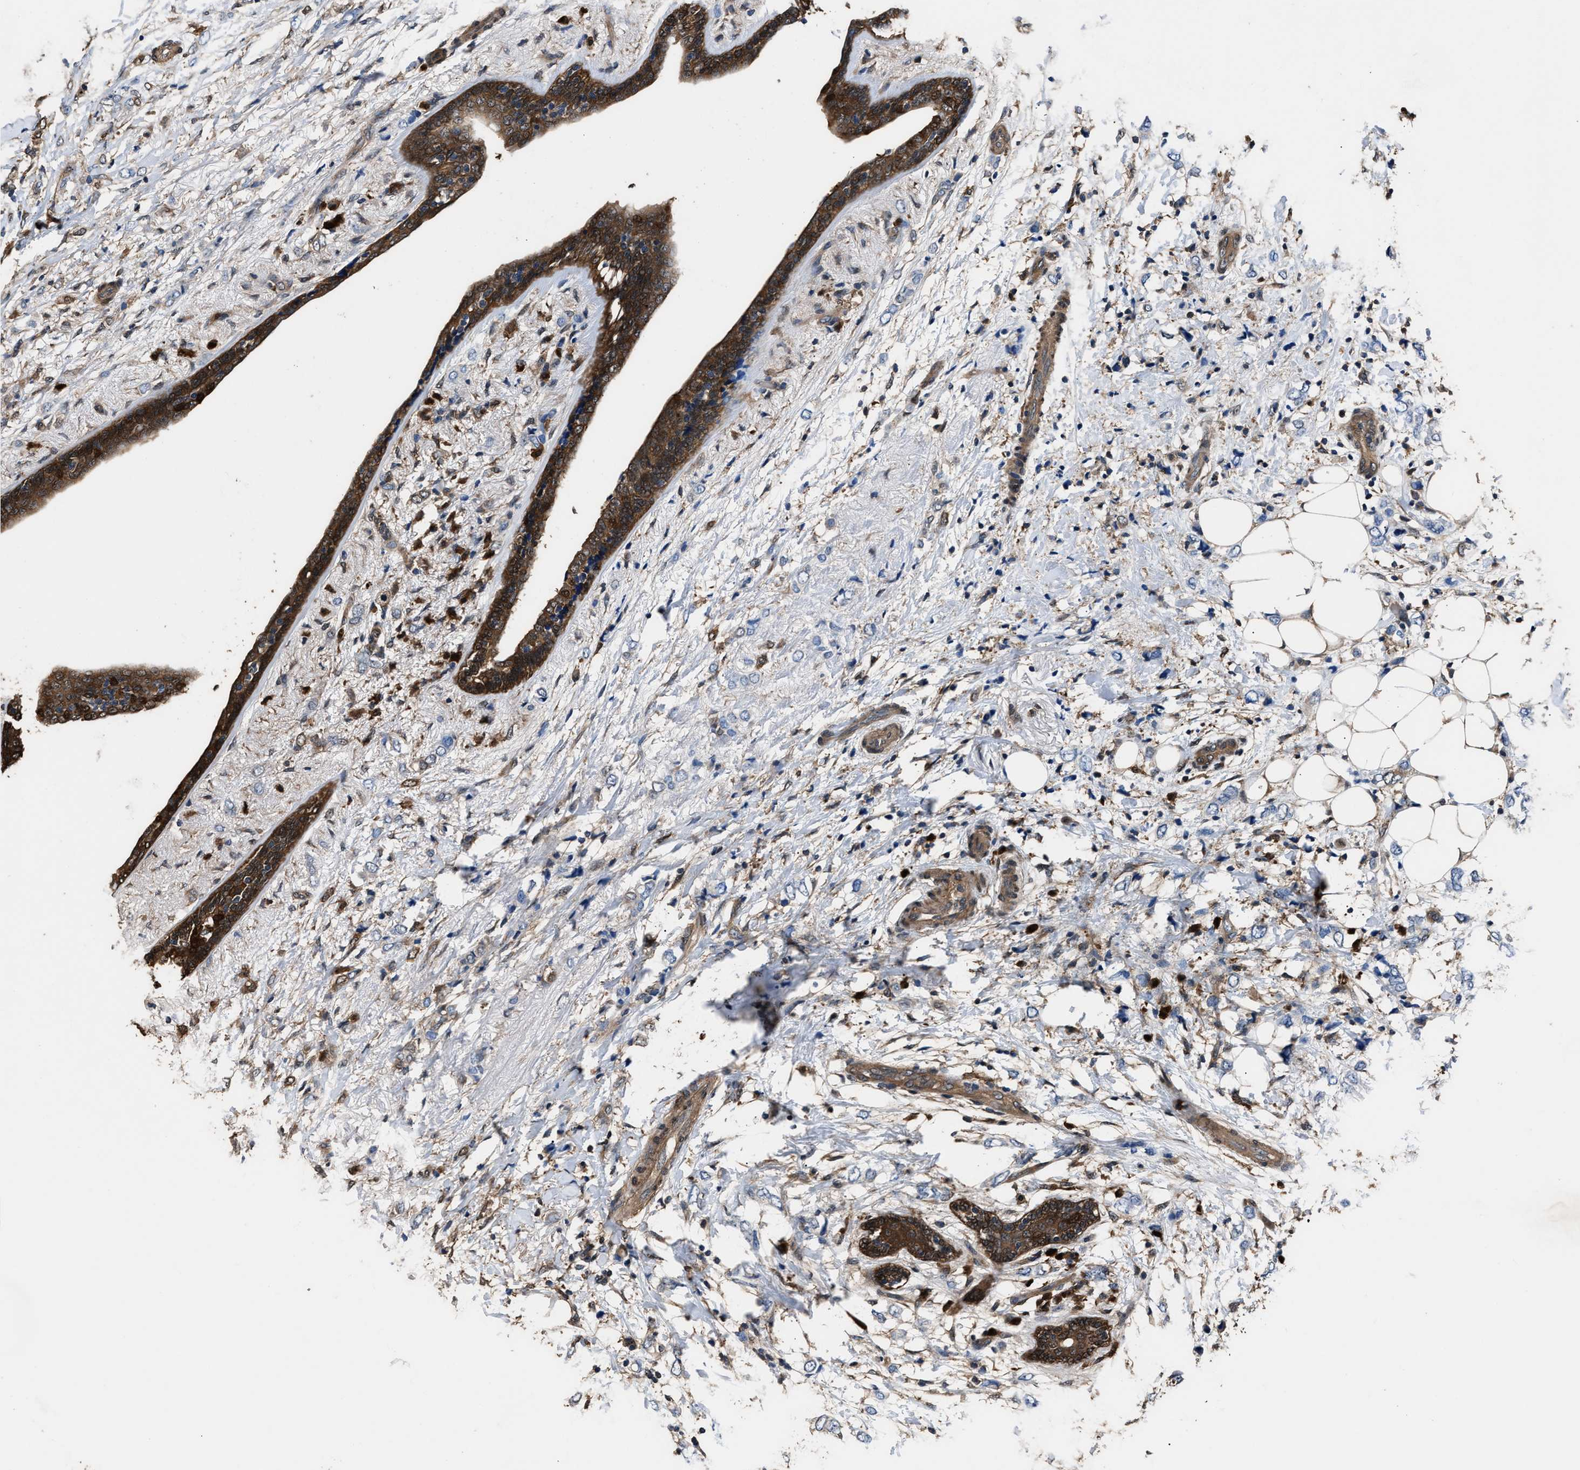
{"staining": {"intensity": "moderate", "quantity": "25%-75%", "location": "cytoplasmic/membranous"}, "tissue": "breast cancer", "cell_type": "Tumor cells", "image_type": "cancer", "snomed": [{"axis": "morphology", "description": "Normal tissue, NOS"}, {"axis": "morphology", "description": "Lobular carcinoma"}, {"axis": "topography", "description": "Breast"}], "caption": "Immunohistochemical staining of human breast cancer (lobular carcinoma) demonstrates medium levels of moderate cytoplasmic/membranous positivity in about 25%-75% of tumor cells. The protein of interest is stained brown, and the nuclei are stained in blue (DAB (3,3'-diaminobenzidine) IHC with brightfield microscopy, high magnification).", "gene": "GSTP1", "patient": {"sex": "female", "age": 47}}